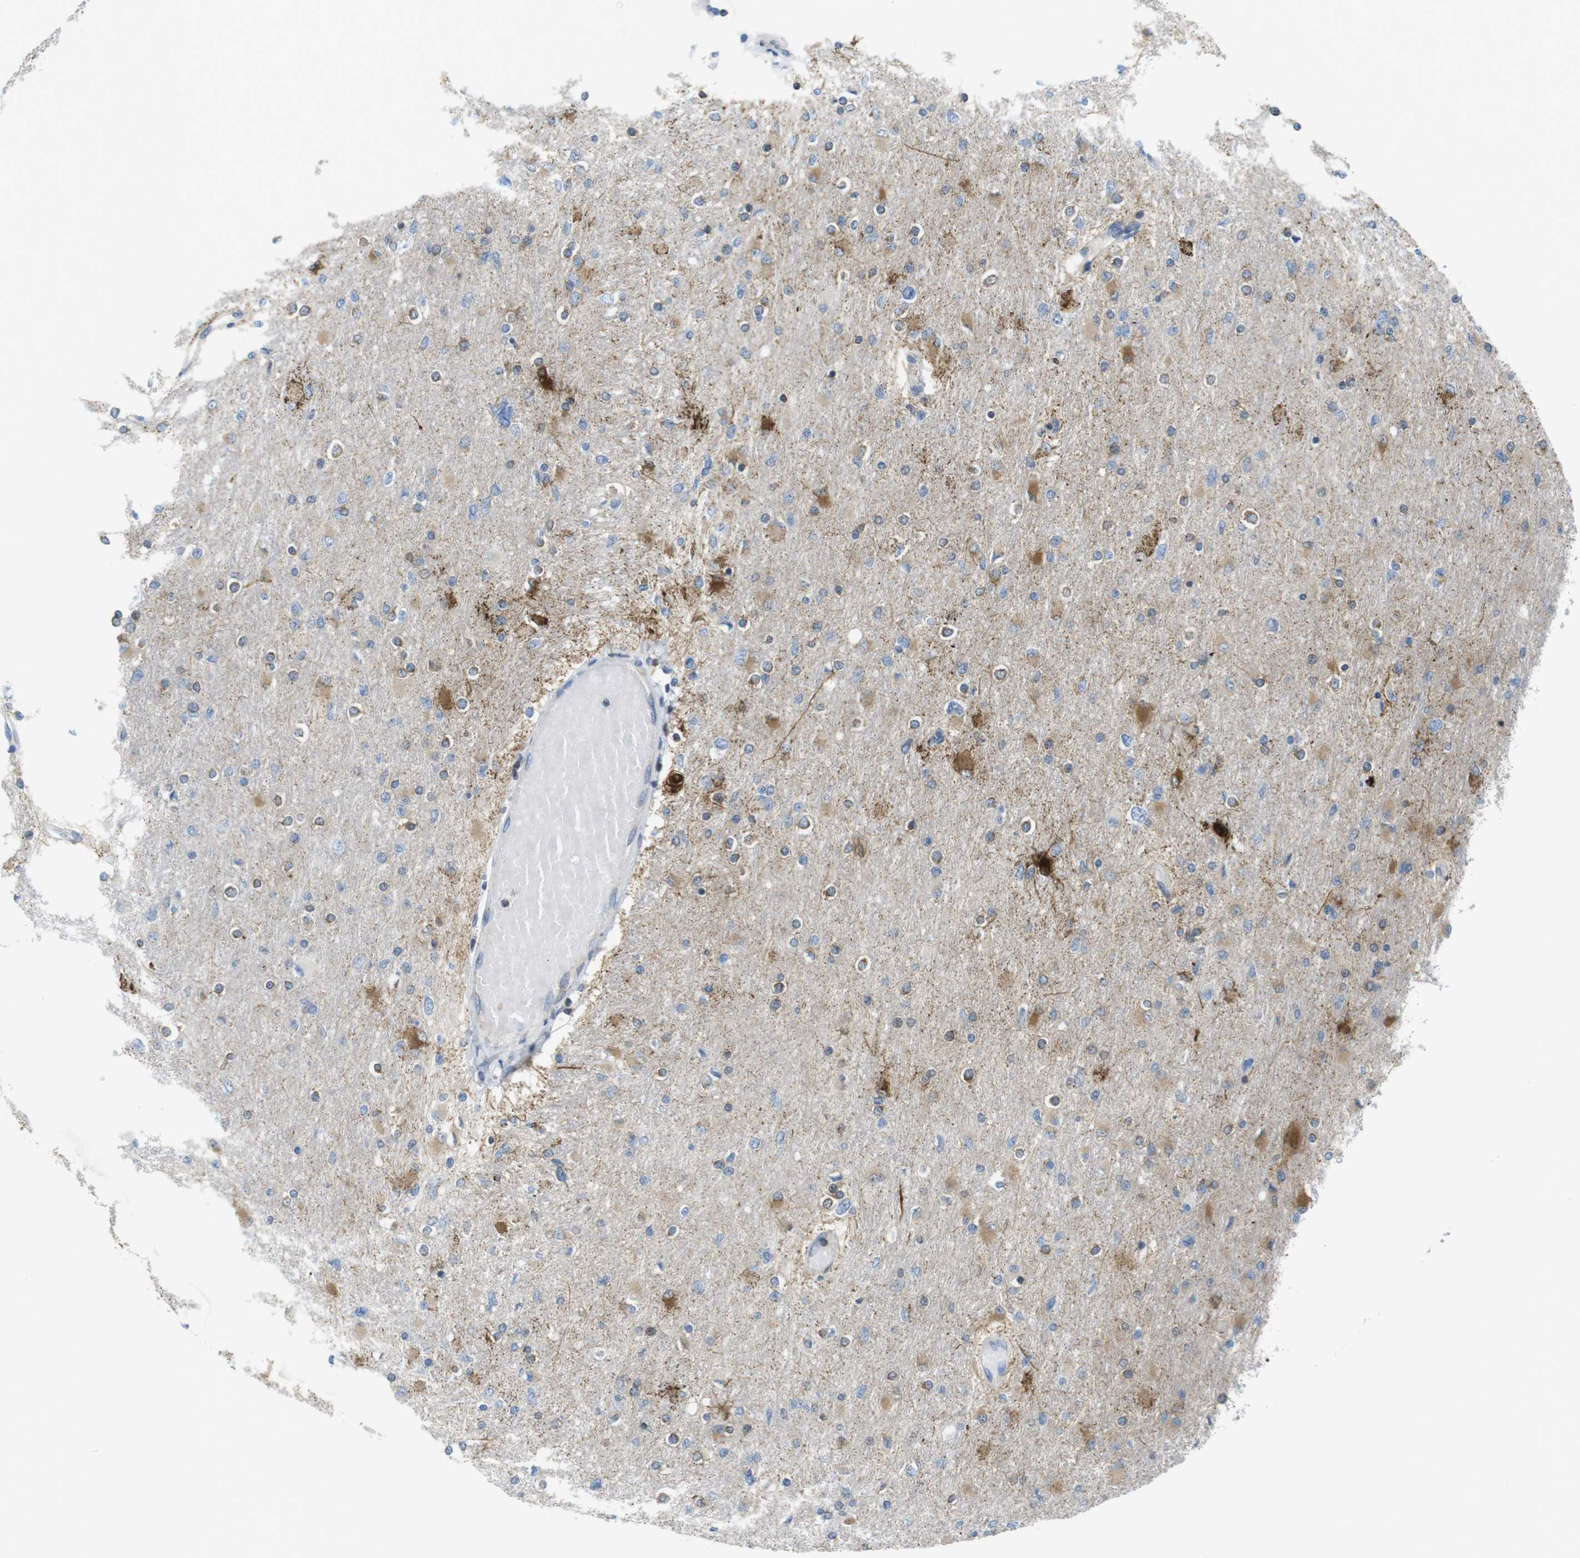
{"staining": {"intensity": "moderate", "quantity": "25%-75%", "location": "cytoplasmic/membranous"}, "tissue": "glioma", "cell_type": "Tumor cells", "image_type": "cancer", "snomed": [{"axis": "morphology", "description": "Glioma, malignant, High grade"}, {"axis": "topography", "description": "Cerebral cortex"}], "caption": "Protein expression analysis of malignant glioma (high-grade) shows moderate cytoplasmic/membranous expression in approximately 25%-75% of tumor cells.", "gene": "KCNE3", "patient": {"sex": "female", "age": 36}}